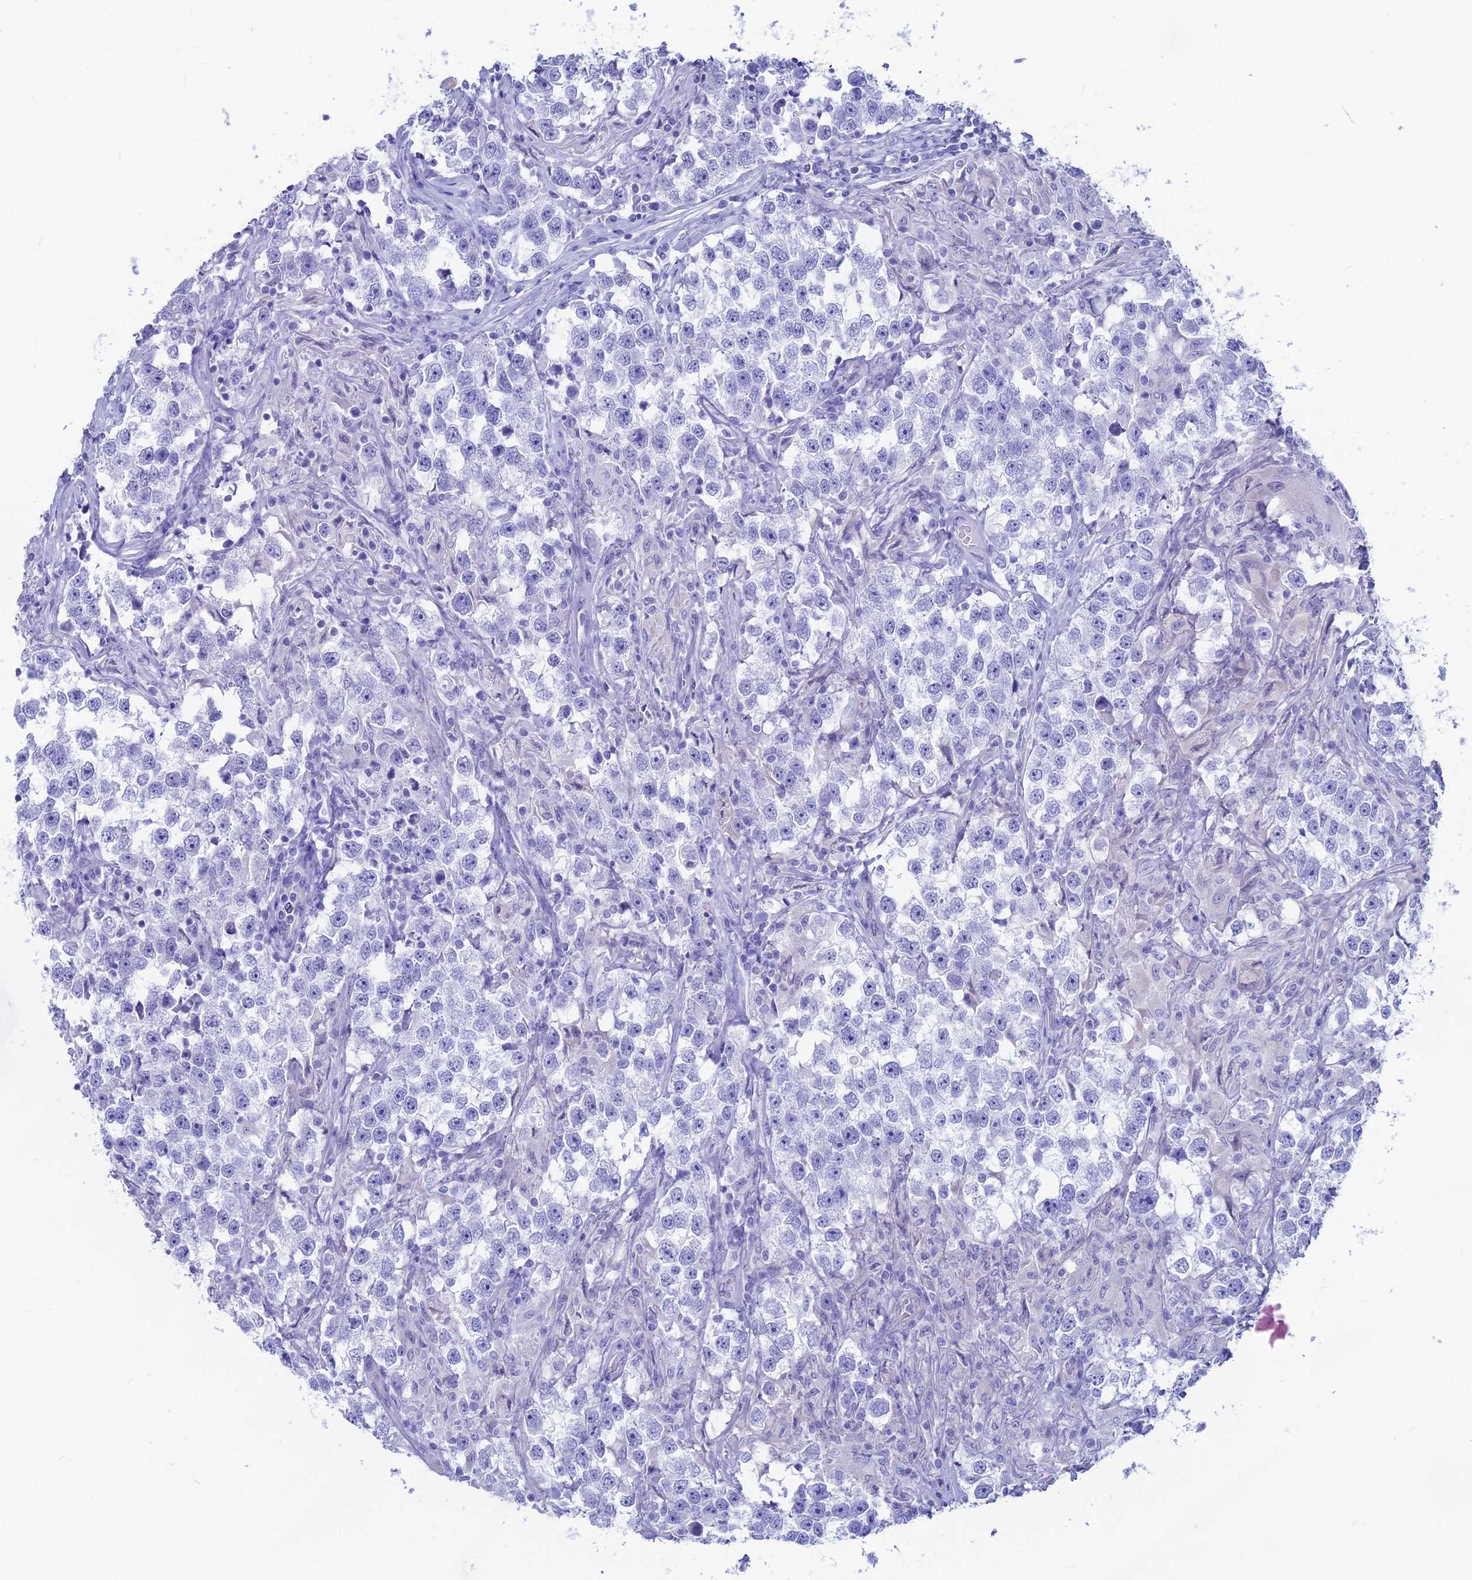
{"staining": {"intensity": "negative", "quantity": "none", "location": "none"}, "tissue": "testis cancer", "cell_type": "Tumor cells", "image_type": "cancer", "snomed": [{"axis": "morphology", "description": "Seminoma, NOS"}, {"axis": "topography", "description": "Testis"}], "caption": "DAB (3,3'-diaminobenzidine) immunohistochemical staining of human testis seminoma reveals no significant staining in tumor cells. The staining is performed using DAB (3,3'-diaminobenzidine) brown chromogen with nuclei counter-stained in using hematoxylin.", "gene": "GNGT2", "patient": {"sex": "male", "age": 46}}